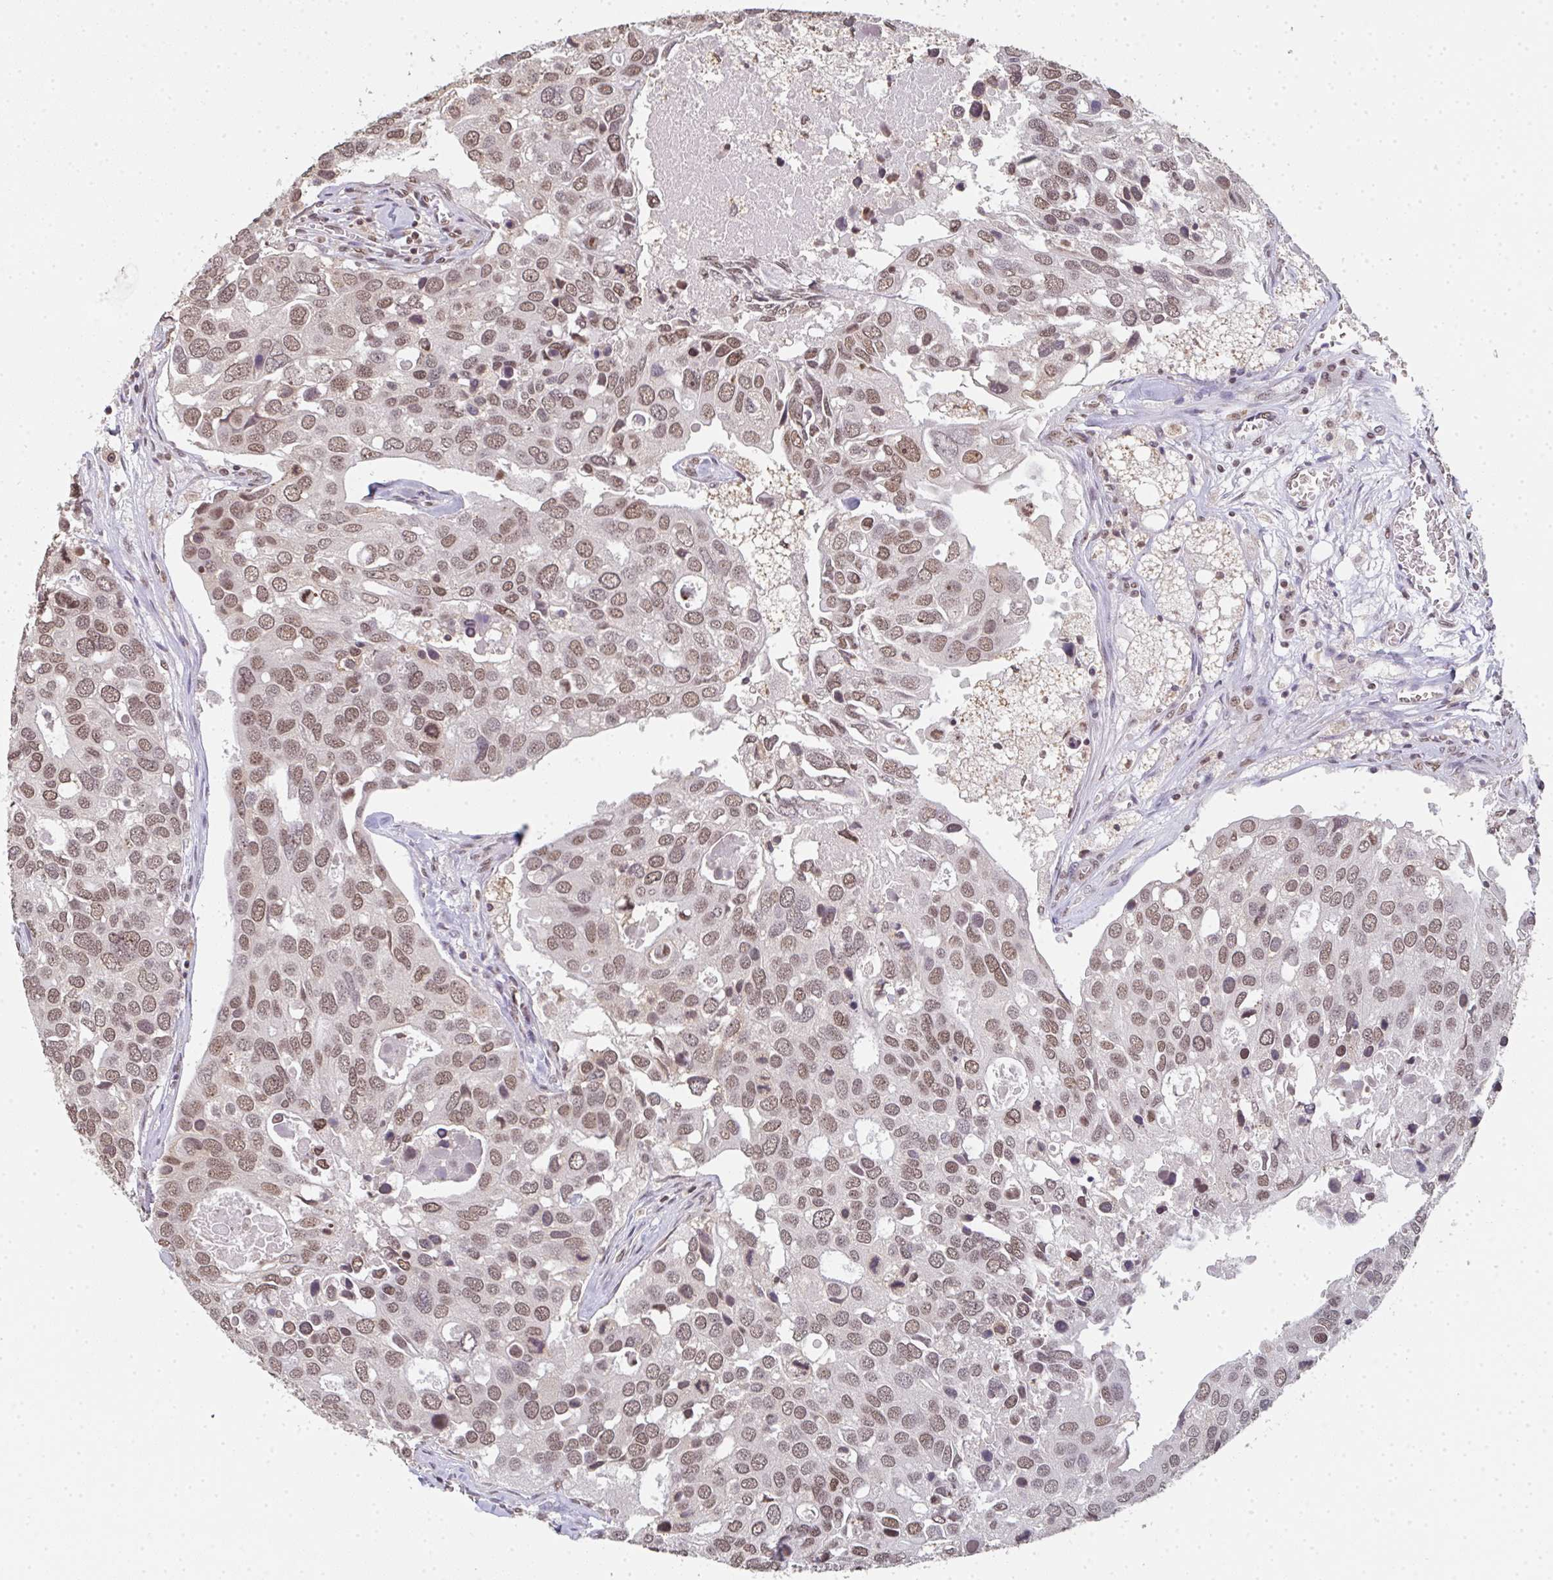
{"staining": {"intensity": "moderate", "quantity": ">75%", "location": "nuclear"}, "tissue": "breast cancer", "cell_type": "Tumor cells", "image_type": "cancer", "snomed": [{"axis": "morphology", "description": "Duct carcinoma"}, {"axis": "topography", "description": "Breast"}], "caption": "Breast cancer (invasive ductal carcinoma) stained with IHC reveals moderate nuclear staining in about >75% of tumor cells.", "gene": "DKC1", "patient": {"sex": "female", "age": 83}}